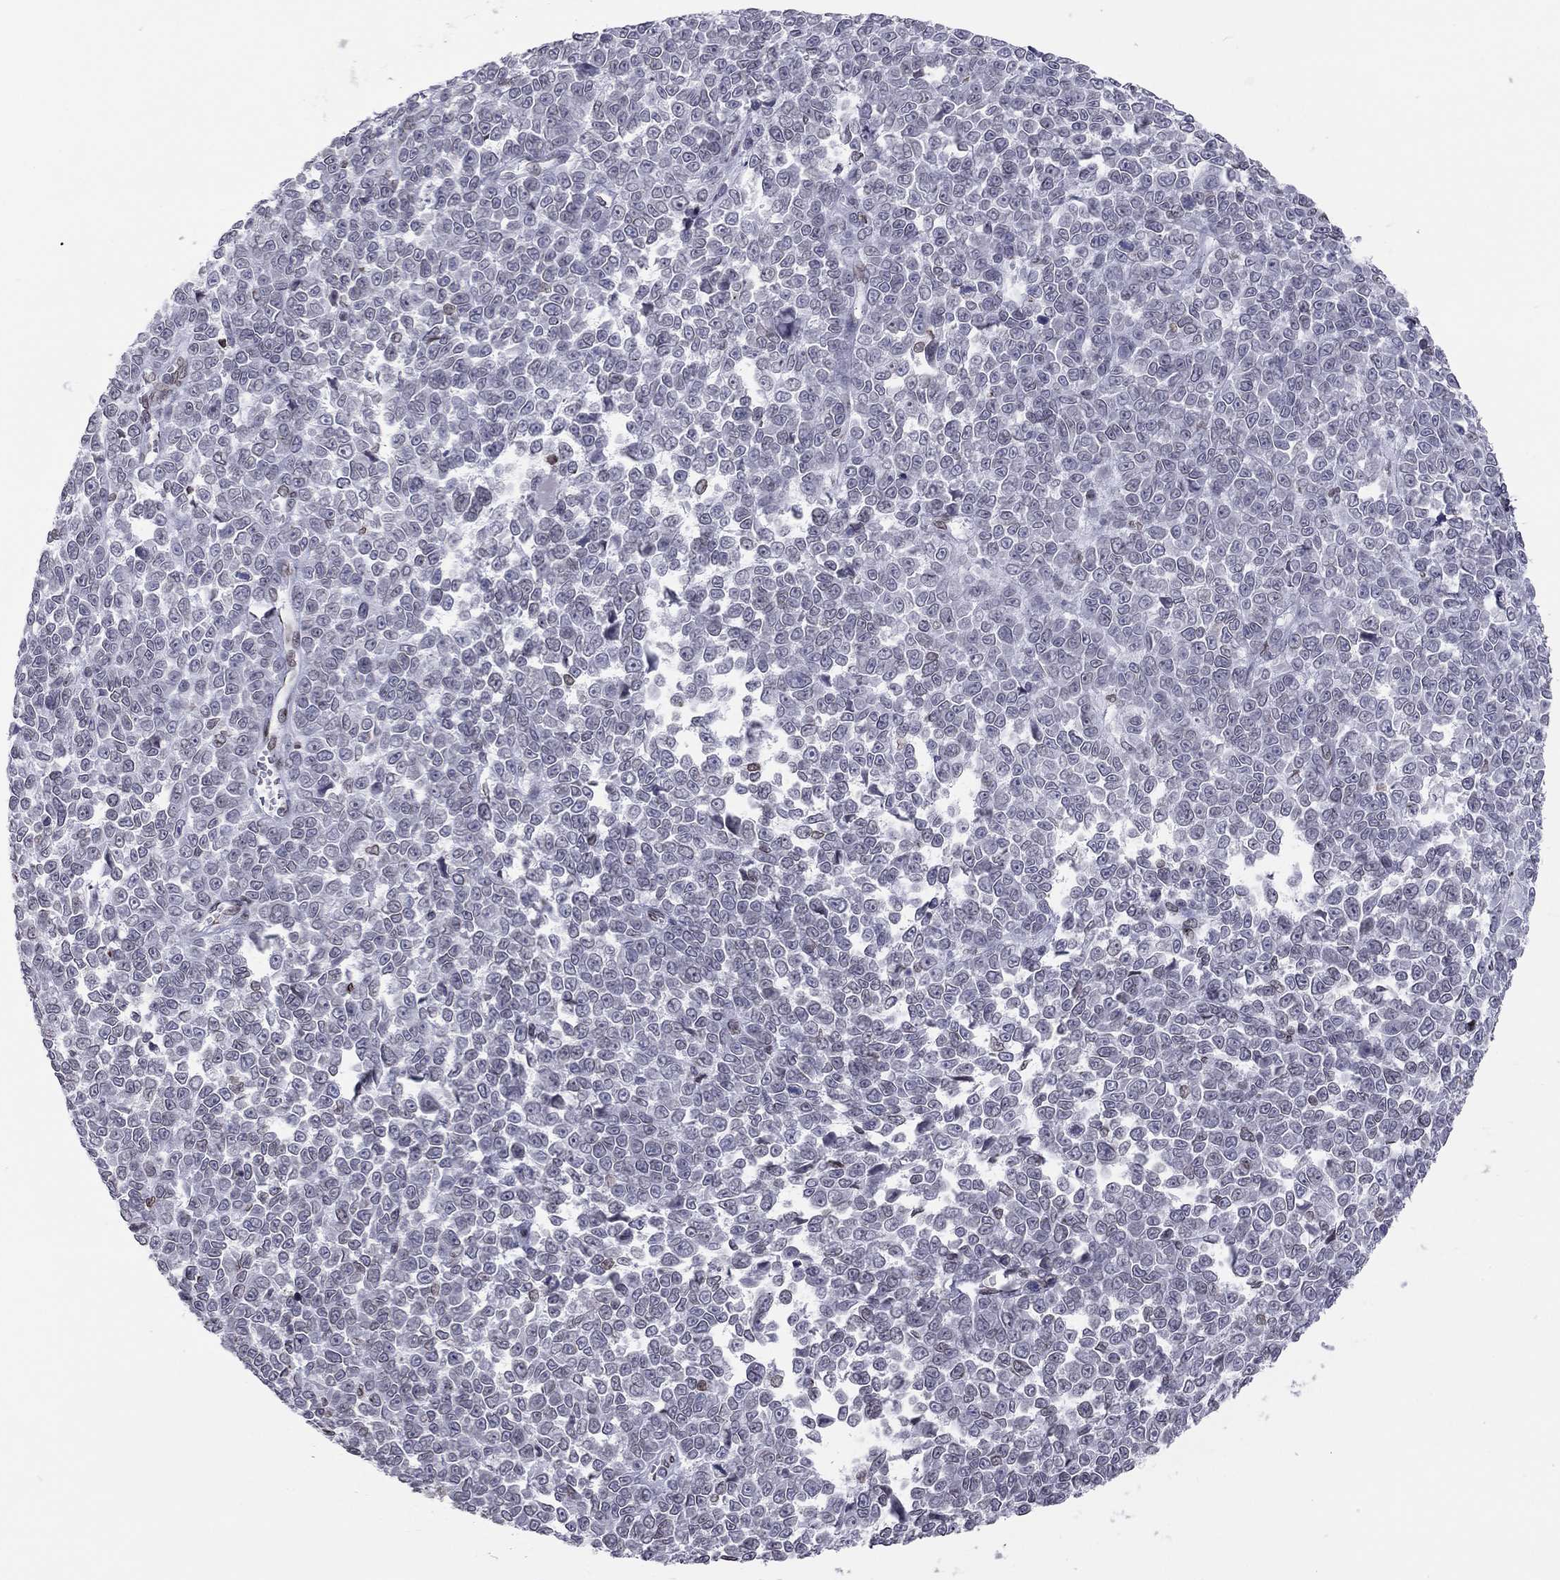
{"staining": {"intensity": "negative", "quantity": "none", "location": "none"}, "tissue": "melanoma", "cell_type": "Tumor cells", "image_type": "cancer", "snomed": [{"axis": "morphology", "description": "Malignant melanoma, NOS"}, {"axis": "topography", "description": "Skin"}], "caption": "An immunohistochemistry photomicrograph of melanoma is shown. There is no staining in tumor cells of melanoma. (Stains: DAB immunohistochemistry with hematoxylin counter stain, Microscopy: brightfield microscopy at high magnification).", "gene": "ESPL1", "patient": {"sex": "female", "age": 95}}